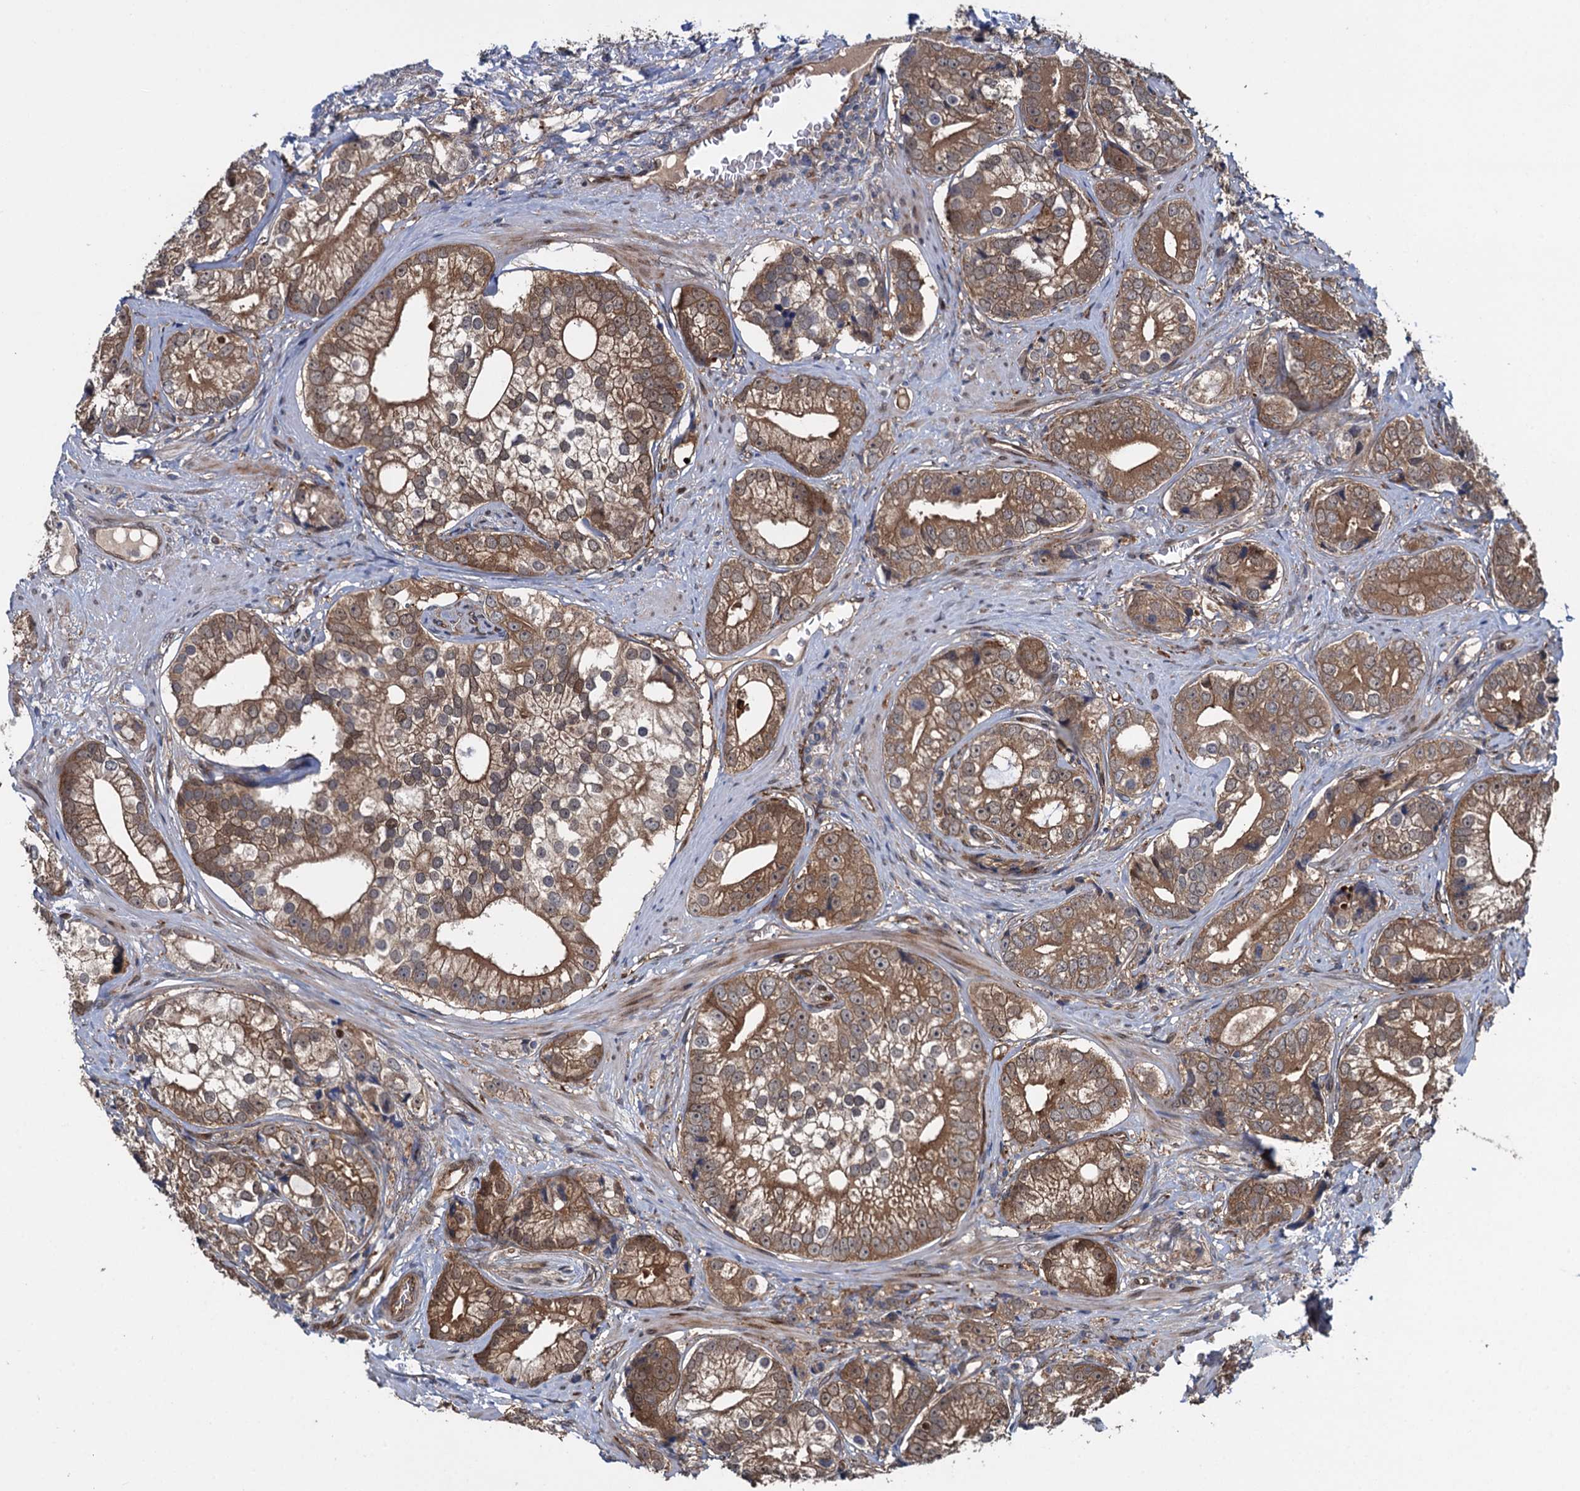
{"staining": {"intensity": "moderate", "quantity": ">75%", "location": "cytoplasmic/membranous"}, "tissue": "prostate cancer", "cell_type": "Tumor cells", "image_type": "cancer", "snomed": [{"axis": "morphology", "description": "Adenocarcinoma, High grade"}, {"axis": "topography", "description": "Prostate"}], "caption": "Immunohistochemical staining of human adenocarcinoma (high-grade) (prostate) displays moderate cytoplasmic/membranous protein positivity in about >75% of tumor cells.", "gene": "RHOBTB1", "patient": {"sex": "male", "age": 75}}